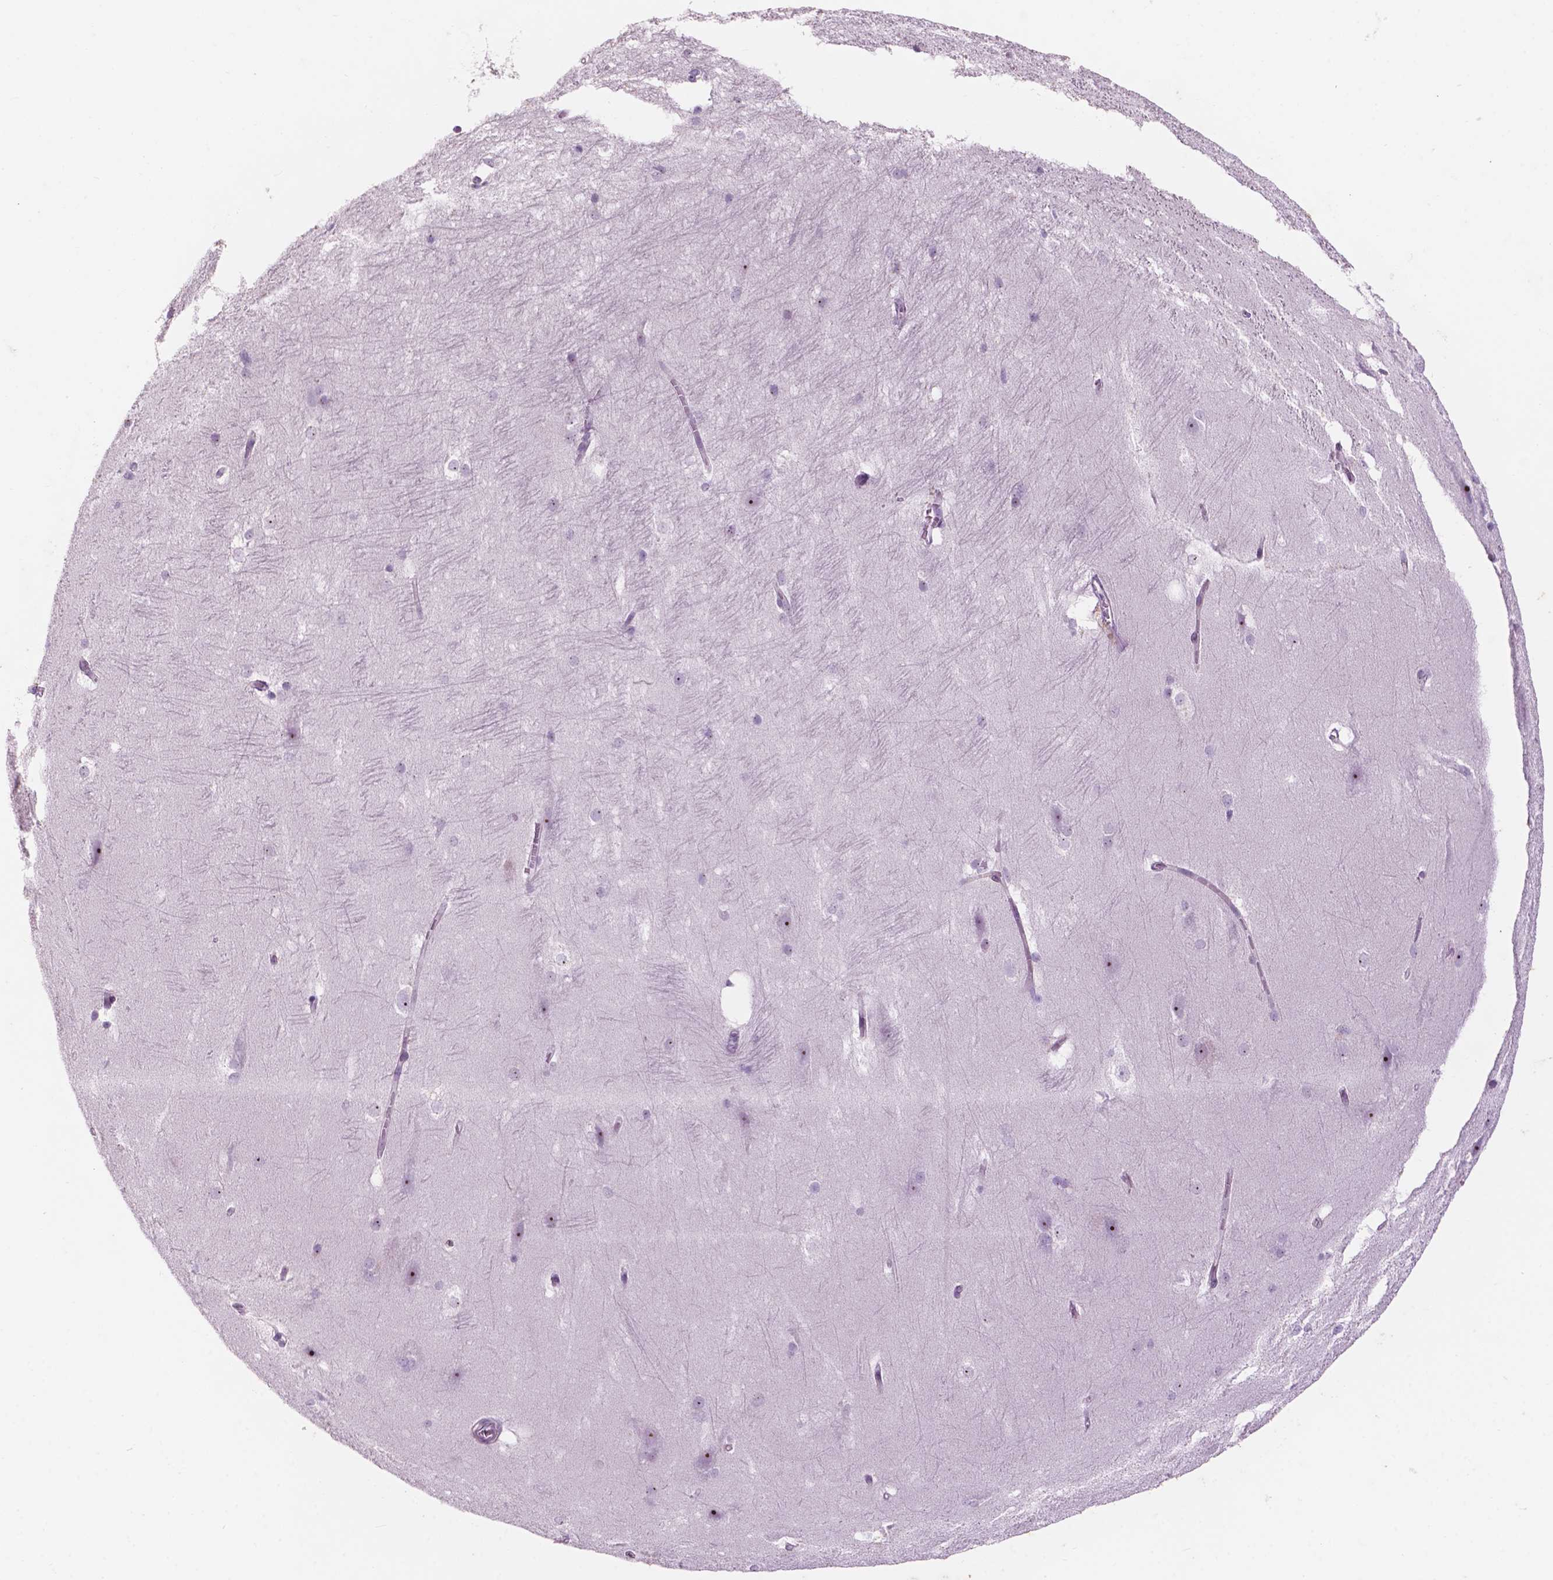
{"staining": {"intensity": "negative", "quantity": "none", "location": "none"}, "tissue": "hippocampus", "cell_type": "Glial cells", "image_type": "normal", "snomed": [{"axis": "morphology", "description": "Normal tissue, NOS"}, {"axis": "topography", "description": "Cerebral cortex"}, {"axis": "topography", "description": "Hippocampus"}], "caption": "This is a image of immunohistochemistry staining of benign hippocampus, which shows no expression in glial cells.", "gene": "ZNF853", "patient": {"sex": "female", "age": 19}}